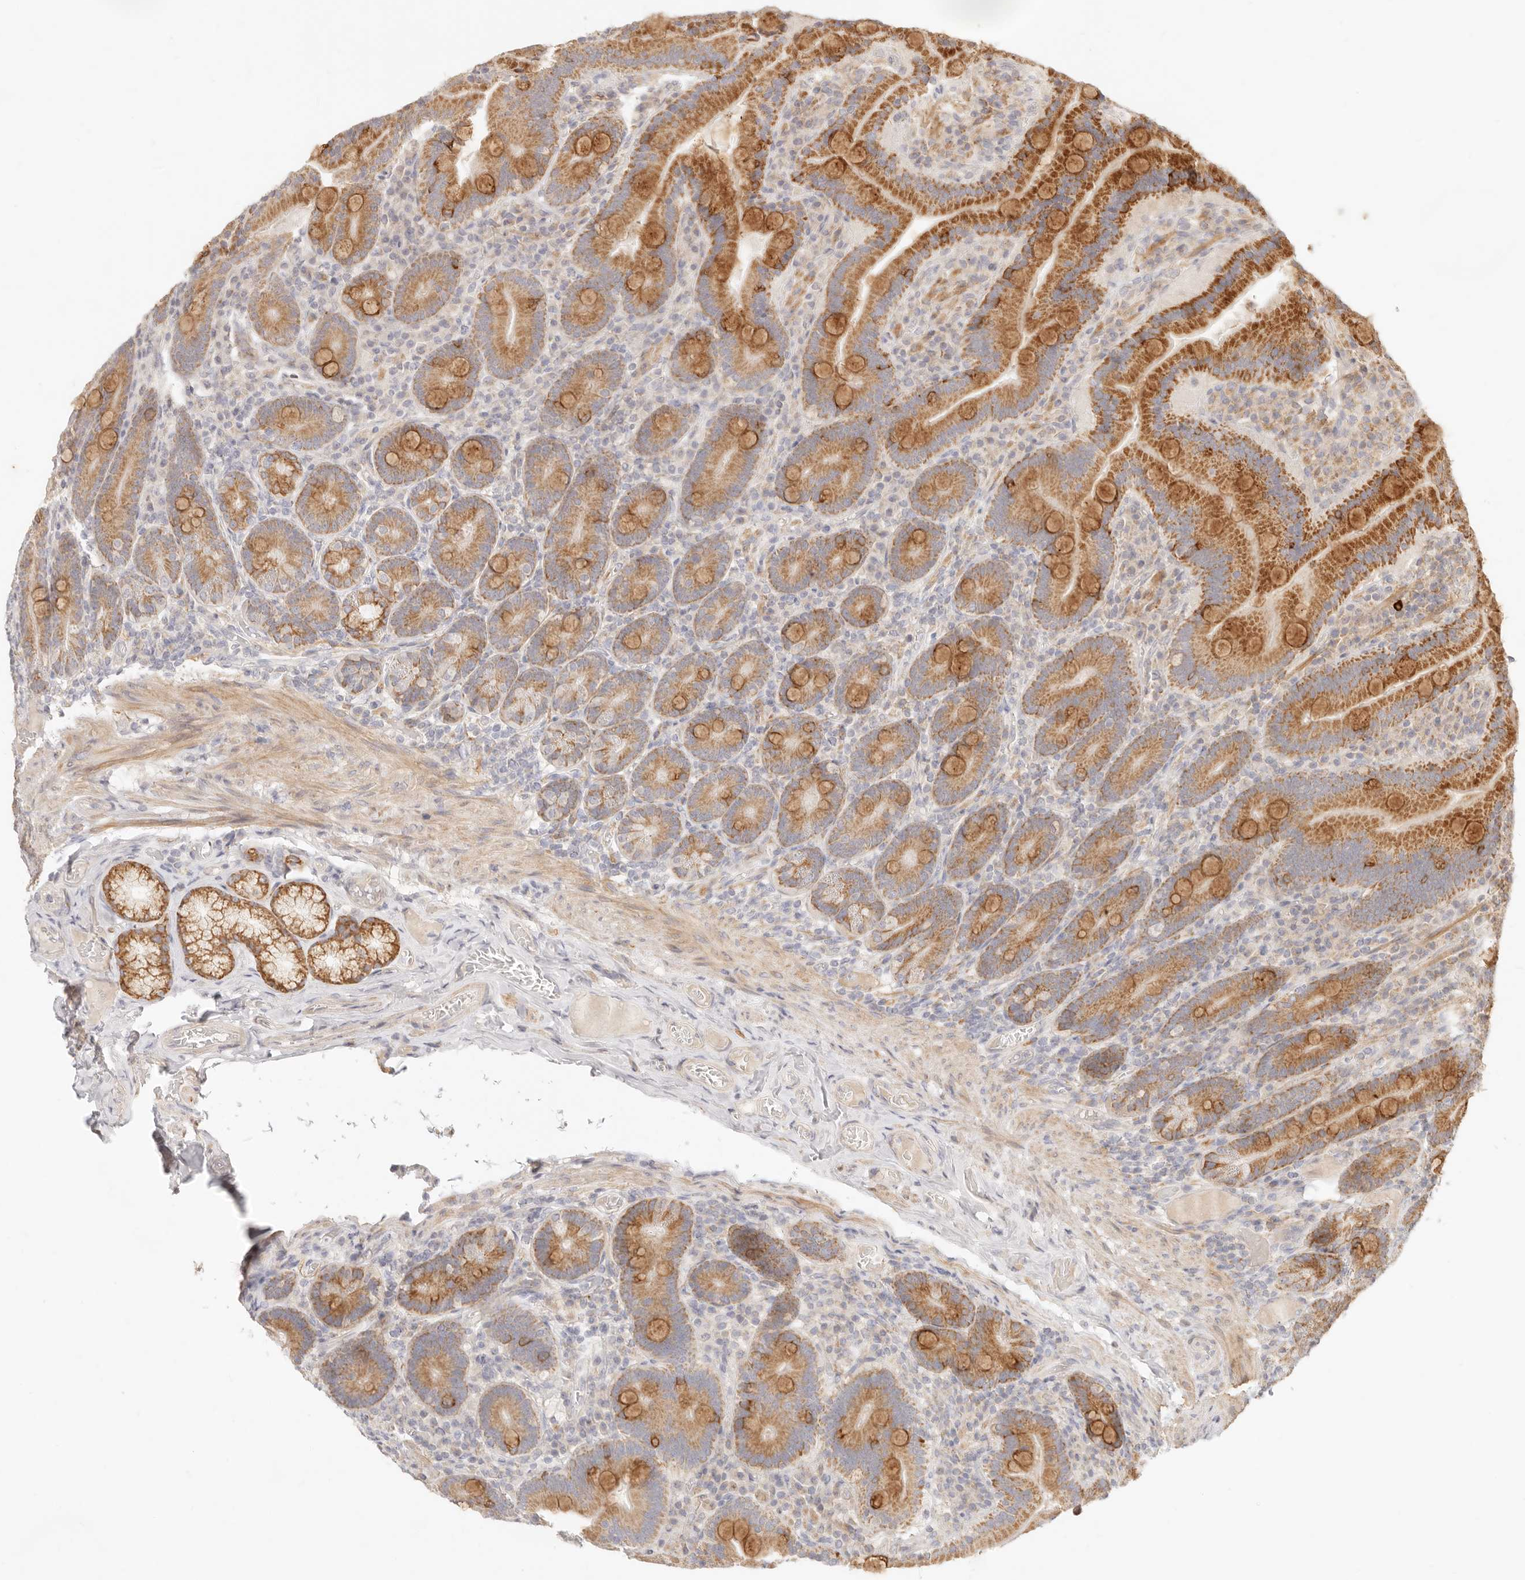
{"staining": {"intensity": "moderate", "quantity": ">75%", "location": "cytoplasmic/membranous"}, "tissue": "duodenum", "cell_type": "Glandular cells", "image_type": "normal", "snomed": [{"axis": "morphology", "description": "Normal tissue, NOS"}, {"axis": "topography", "description": "Duodenum"}], "caption": "IHC (DAB (3,3'-diaminobenzidine)) staining of normal duodenum exhibits moderate cytoplasmic/membranous protein expression in approximately >75% of glandular cells.", "gene": "RUBCNL", "patient": {"sex": "female", "age": 62}}